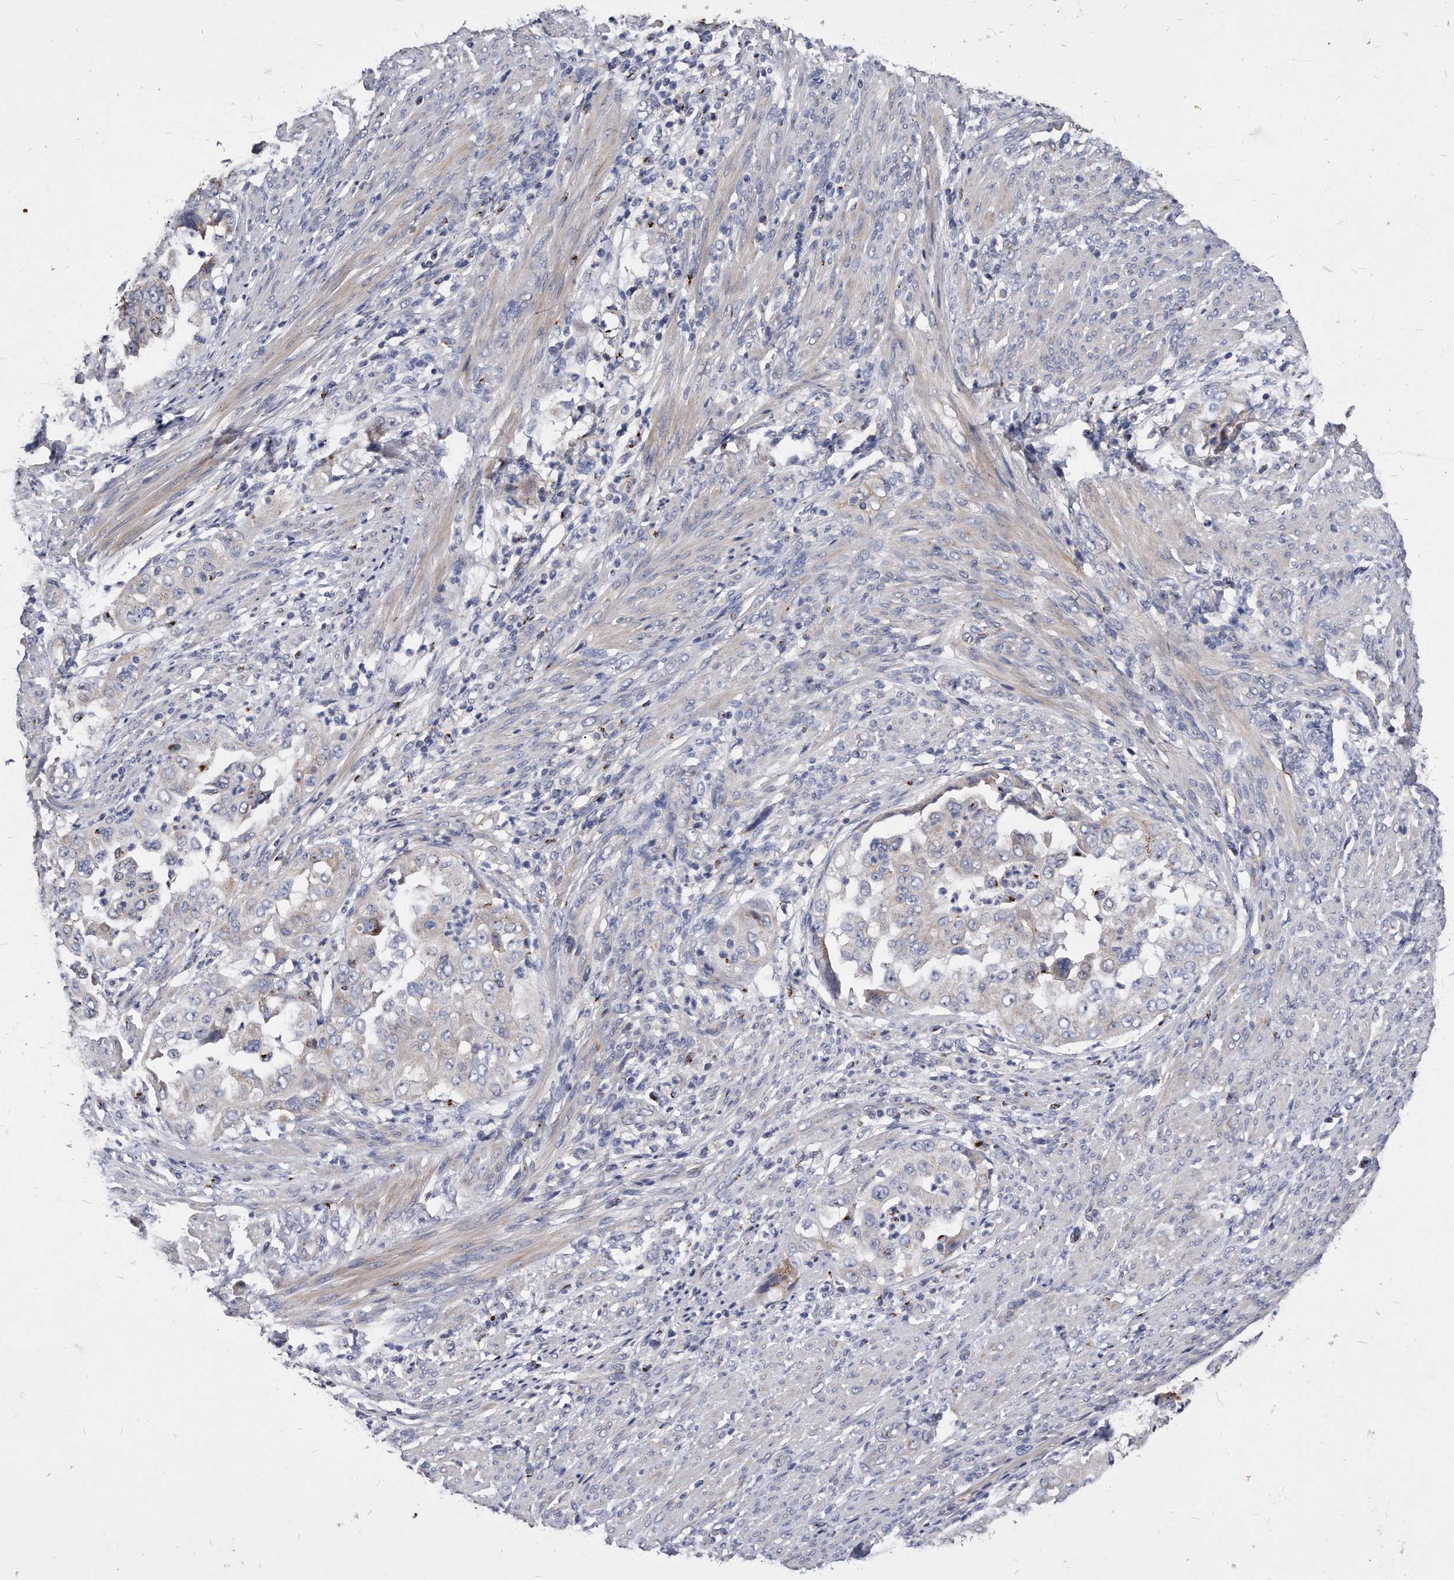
{"staining": {"intensity": "weak", "quantity": "<25%", "location": "cytoplasmic/membranous"}, "tissue": "endometrial cancer", "cell_type": "Tumor cells", "image_type": "cancer", "snomed": [{"axis": "morphology", "description": "Adenocarcinoma, NOS"}, {"axis": "topography", "description": "Endometrium"}], "caption": "Immunohistochemical staining of human endometrial adenocarcinoma displays no significant staining in tumor cells.", "gene": "MGAT4A", "patient": {"sex": "female", "age": 85}}